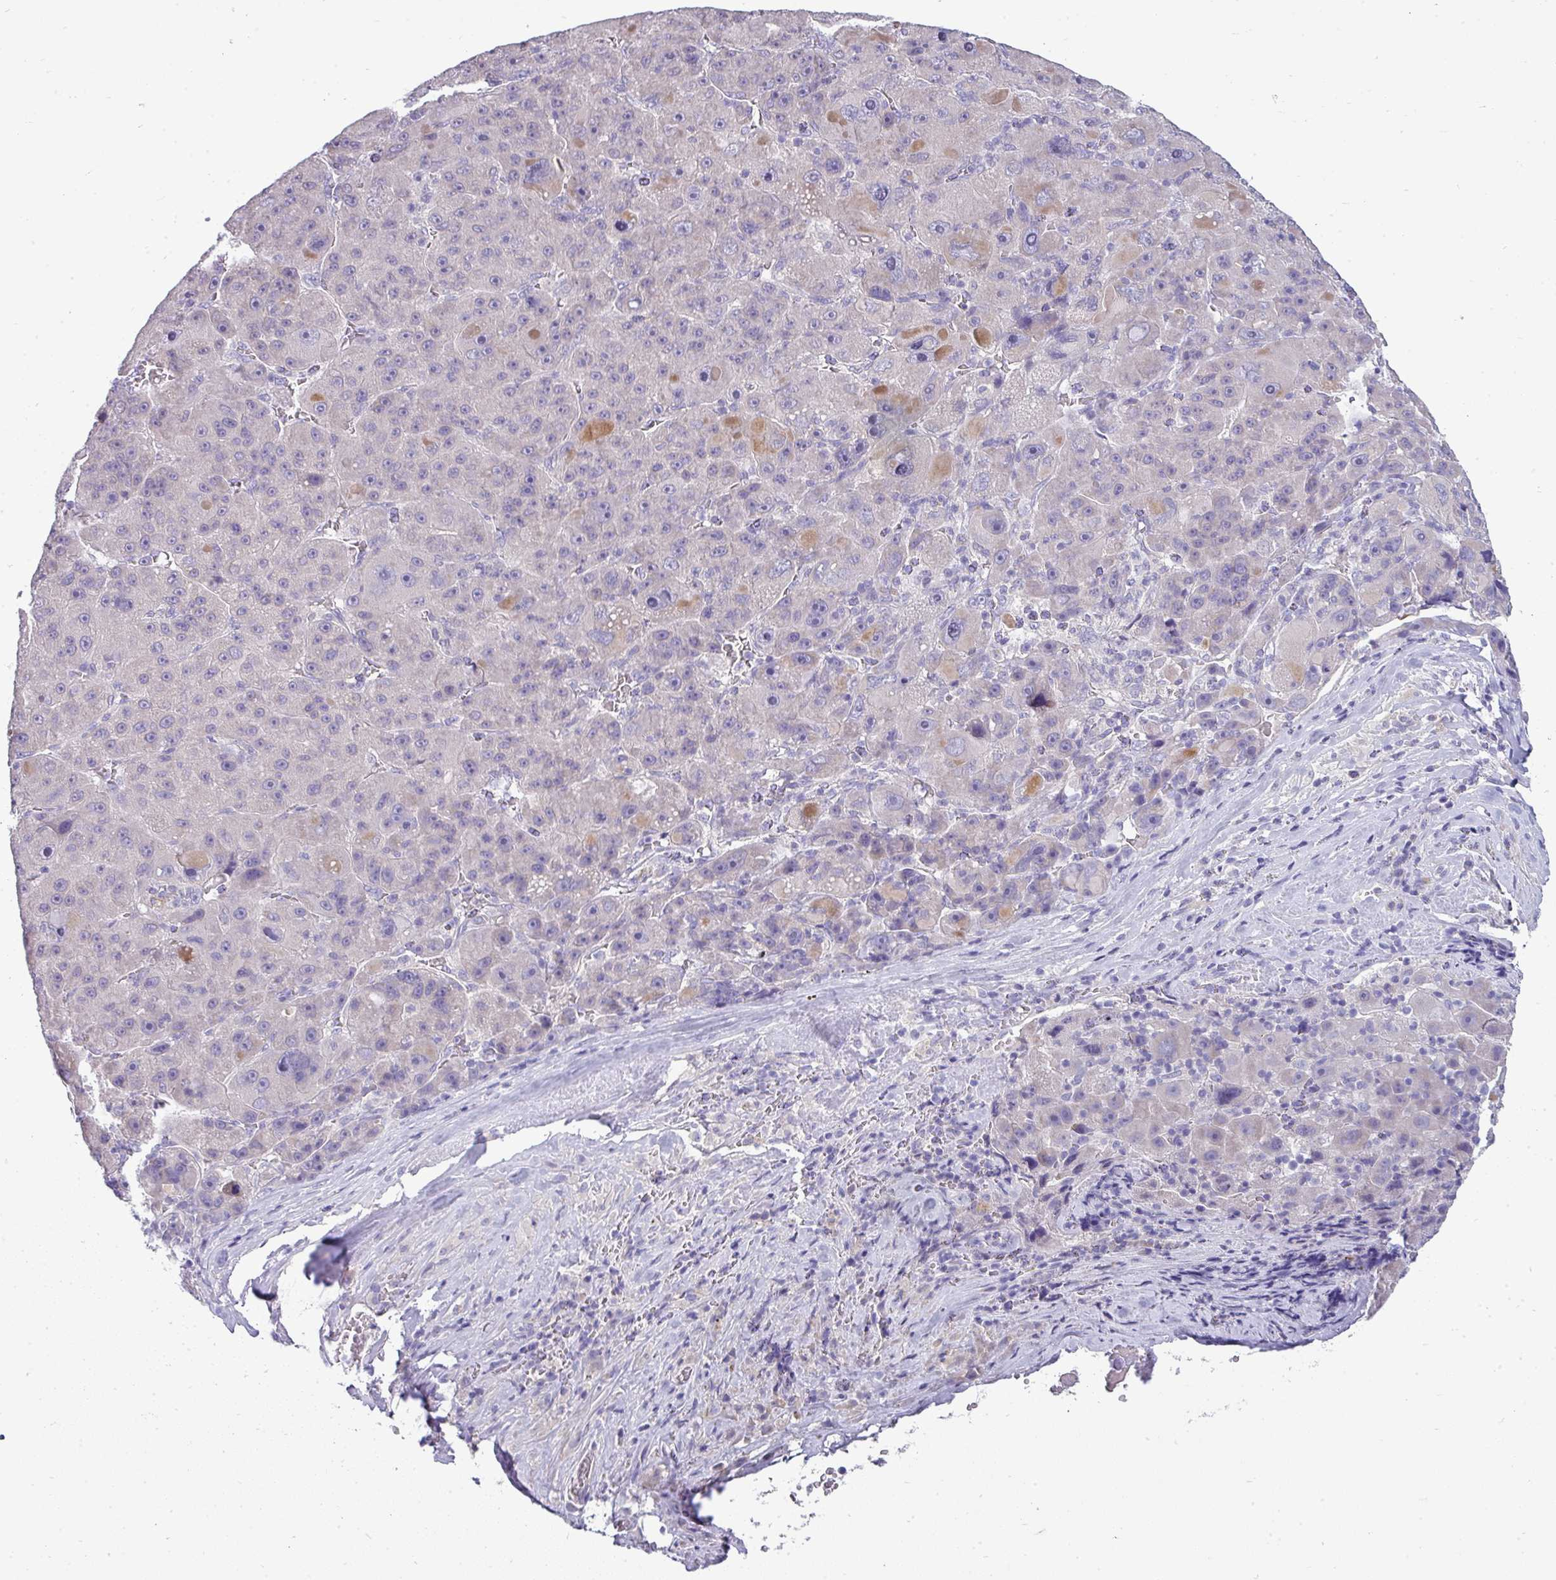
{"staining": {"intensity": "negative", "quantity": "none", "location": "none"}, "tissue": "liver cancer", "cell_type": "Tumor cells", "image_type": "cancer", "snomed": [{"axis": "morphology", "description": "Carcinoma, Hepatocellular, NOS"}, {"axis": "topography", "description": "Liver"}], "caption": "Hepatocellular carcinoma (liver) stained for a protein using IHC shows no positivity tumor cells.", "gene": "ASXL3", "patient": {"sex": "male", "age": 76}}